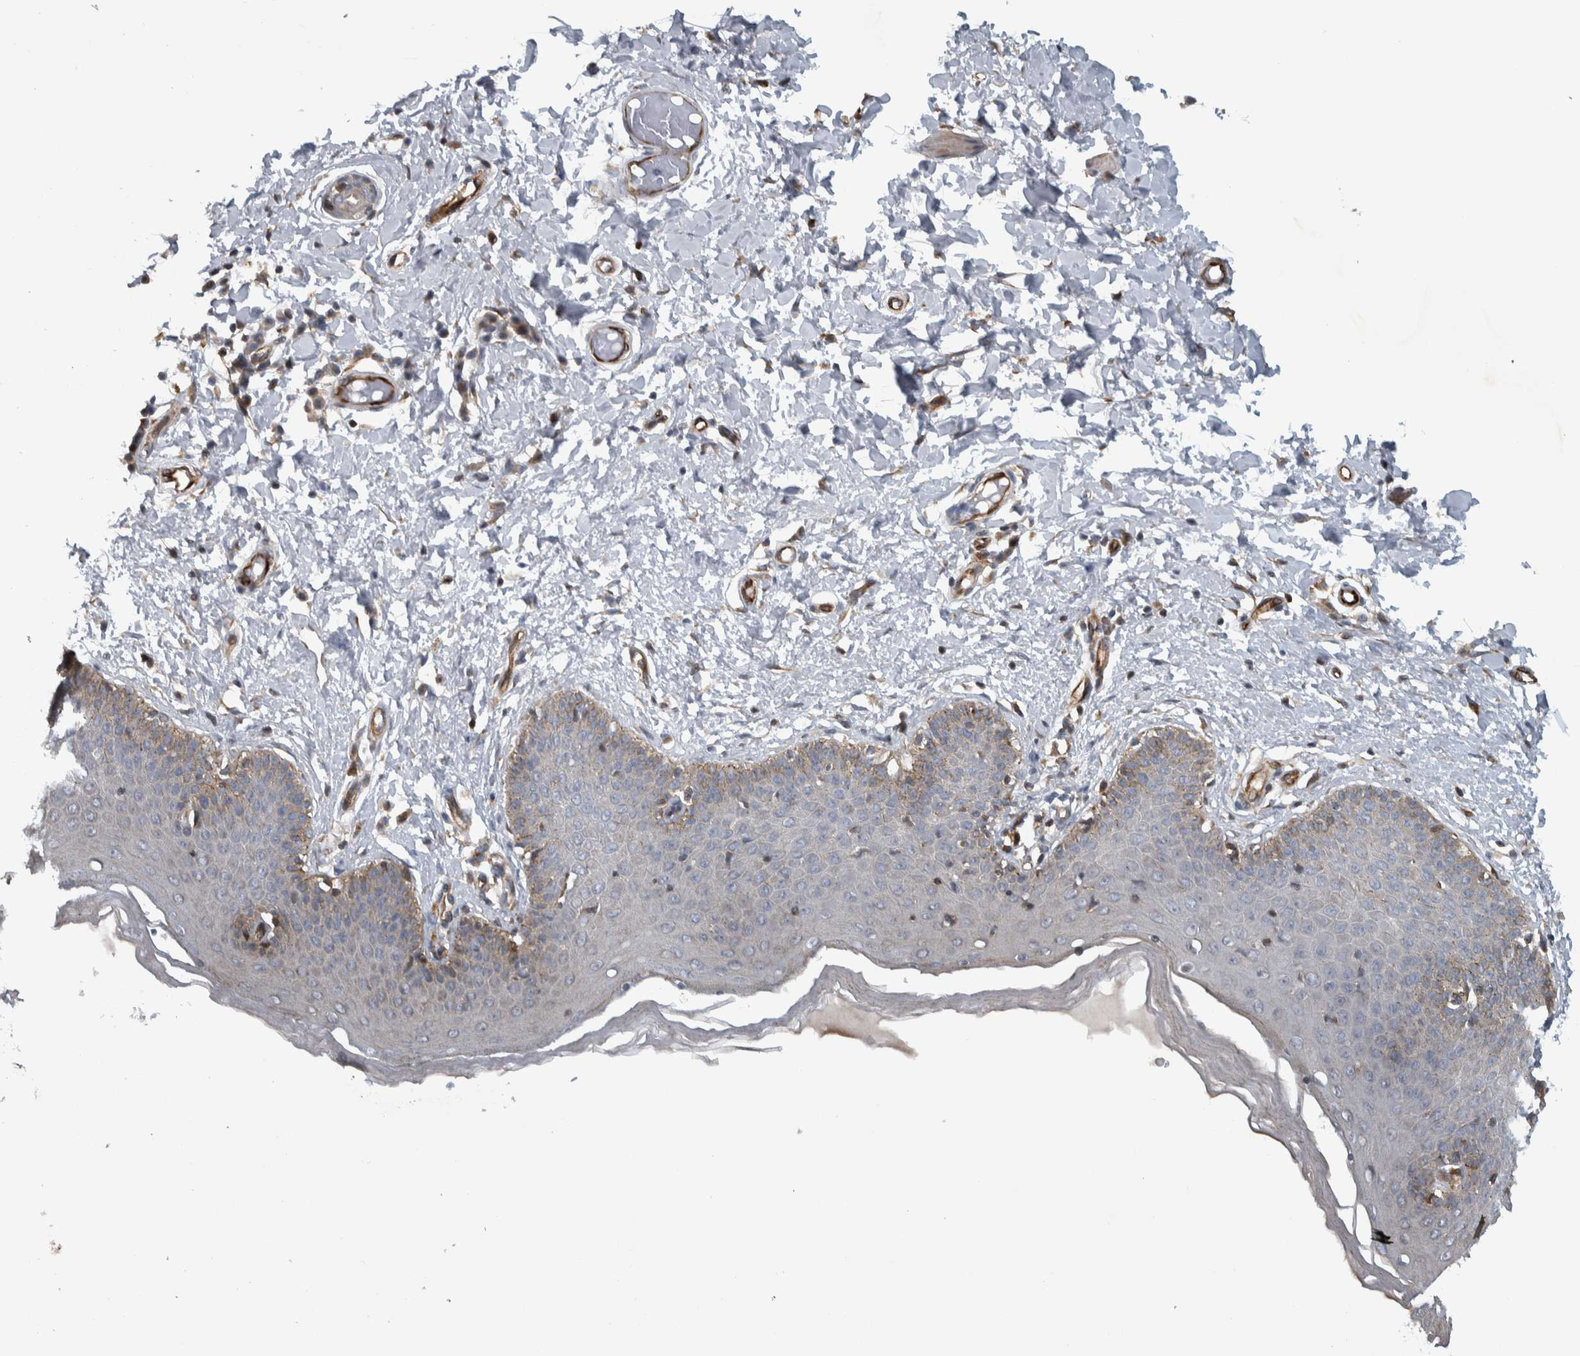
{"staining": {"intensity": "moderate", "quantity": "25%-75%", "location": "cytoplasmic/membranous"}, "tissue": "skin", "cell_type": "Epidermal cells", "image_type": "normal", "snomed": [{"axis": "morphology", "description": "Normal tissue, NOS"}, {"axis": "topography", "description": "Vulva"}], "caption": "High-magnification brightfield microscopy of normal skin stained with DAB (brown) and counterstained with hematoxylin (blue). epidermal cells exhibit moderate cytoplasmic/membranous positivity is present in about25%-75% of cells. Immunohistochemistry stains the protein in brown and the nuclei are stained blue.", "gene": "NT5C2", "patient": {"sex": "female", "age": 66}}